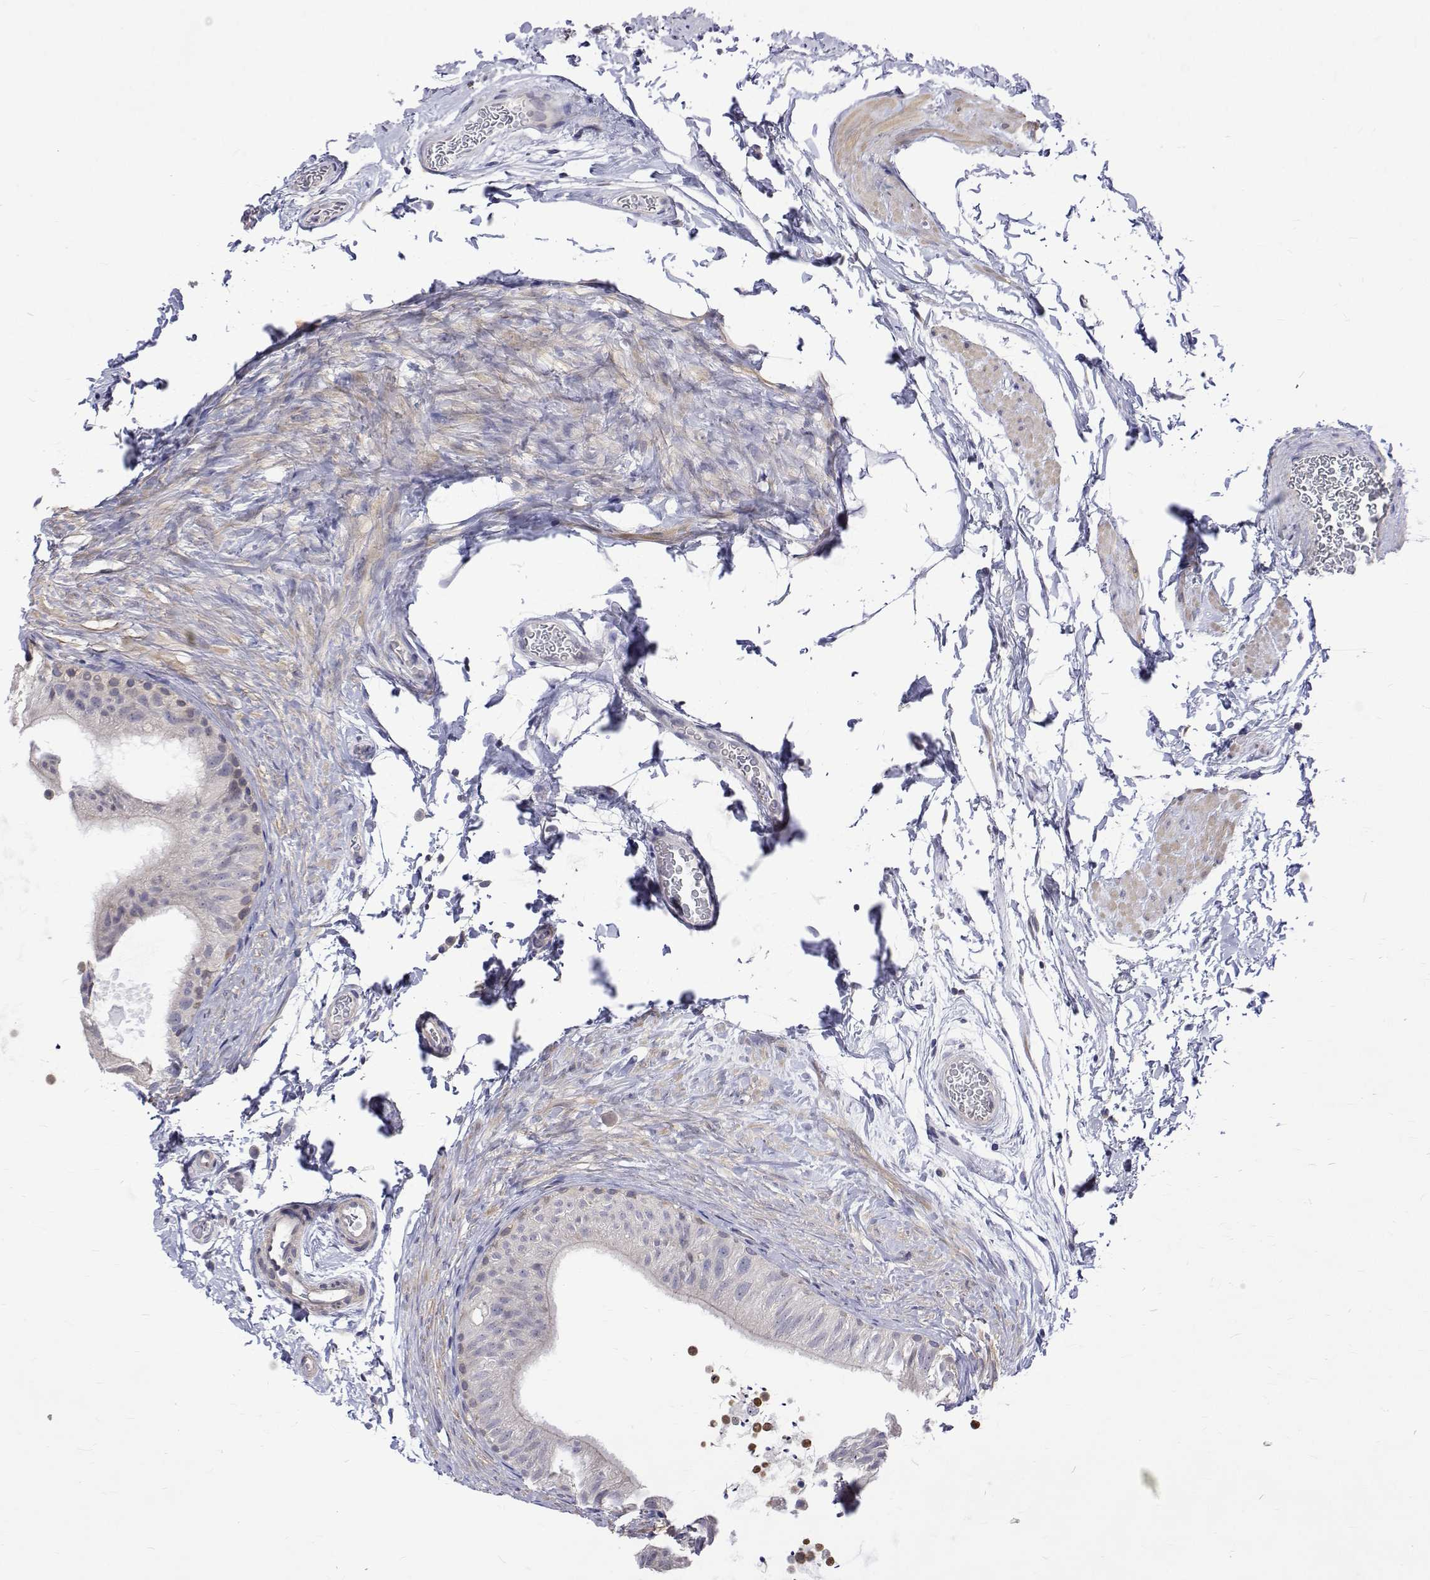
{"staining": {"intensity": "negative", "quantity": "none", "location": "none"}, "tissue": "epididymis", "cell_type": "Glandular cells", "image_type": "normal", "snomed": [{"axis": "morphology", "description": "Normal tissue, NOS"}, {"axis": "topography", "description": "Epididymis, spermatic cord, NOS"}, {"axis": "topography", "description": "Epididymis"}], "caption": "DAB (3,3'-diaminobenzidine) immunohistochemical staining of normal epididymis shows no significant expression in glandular cells.", "gene": "PADI1", "patient": {"sex": "male", "age": 31}}